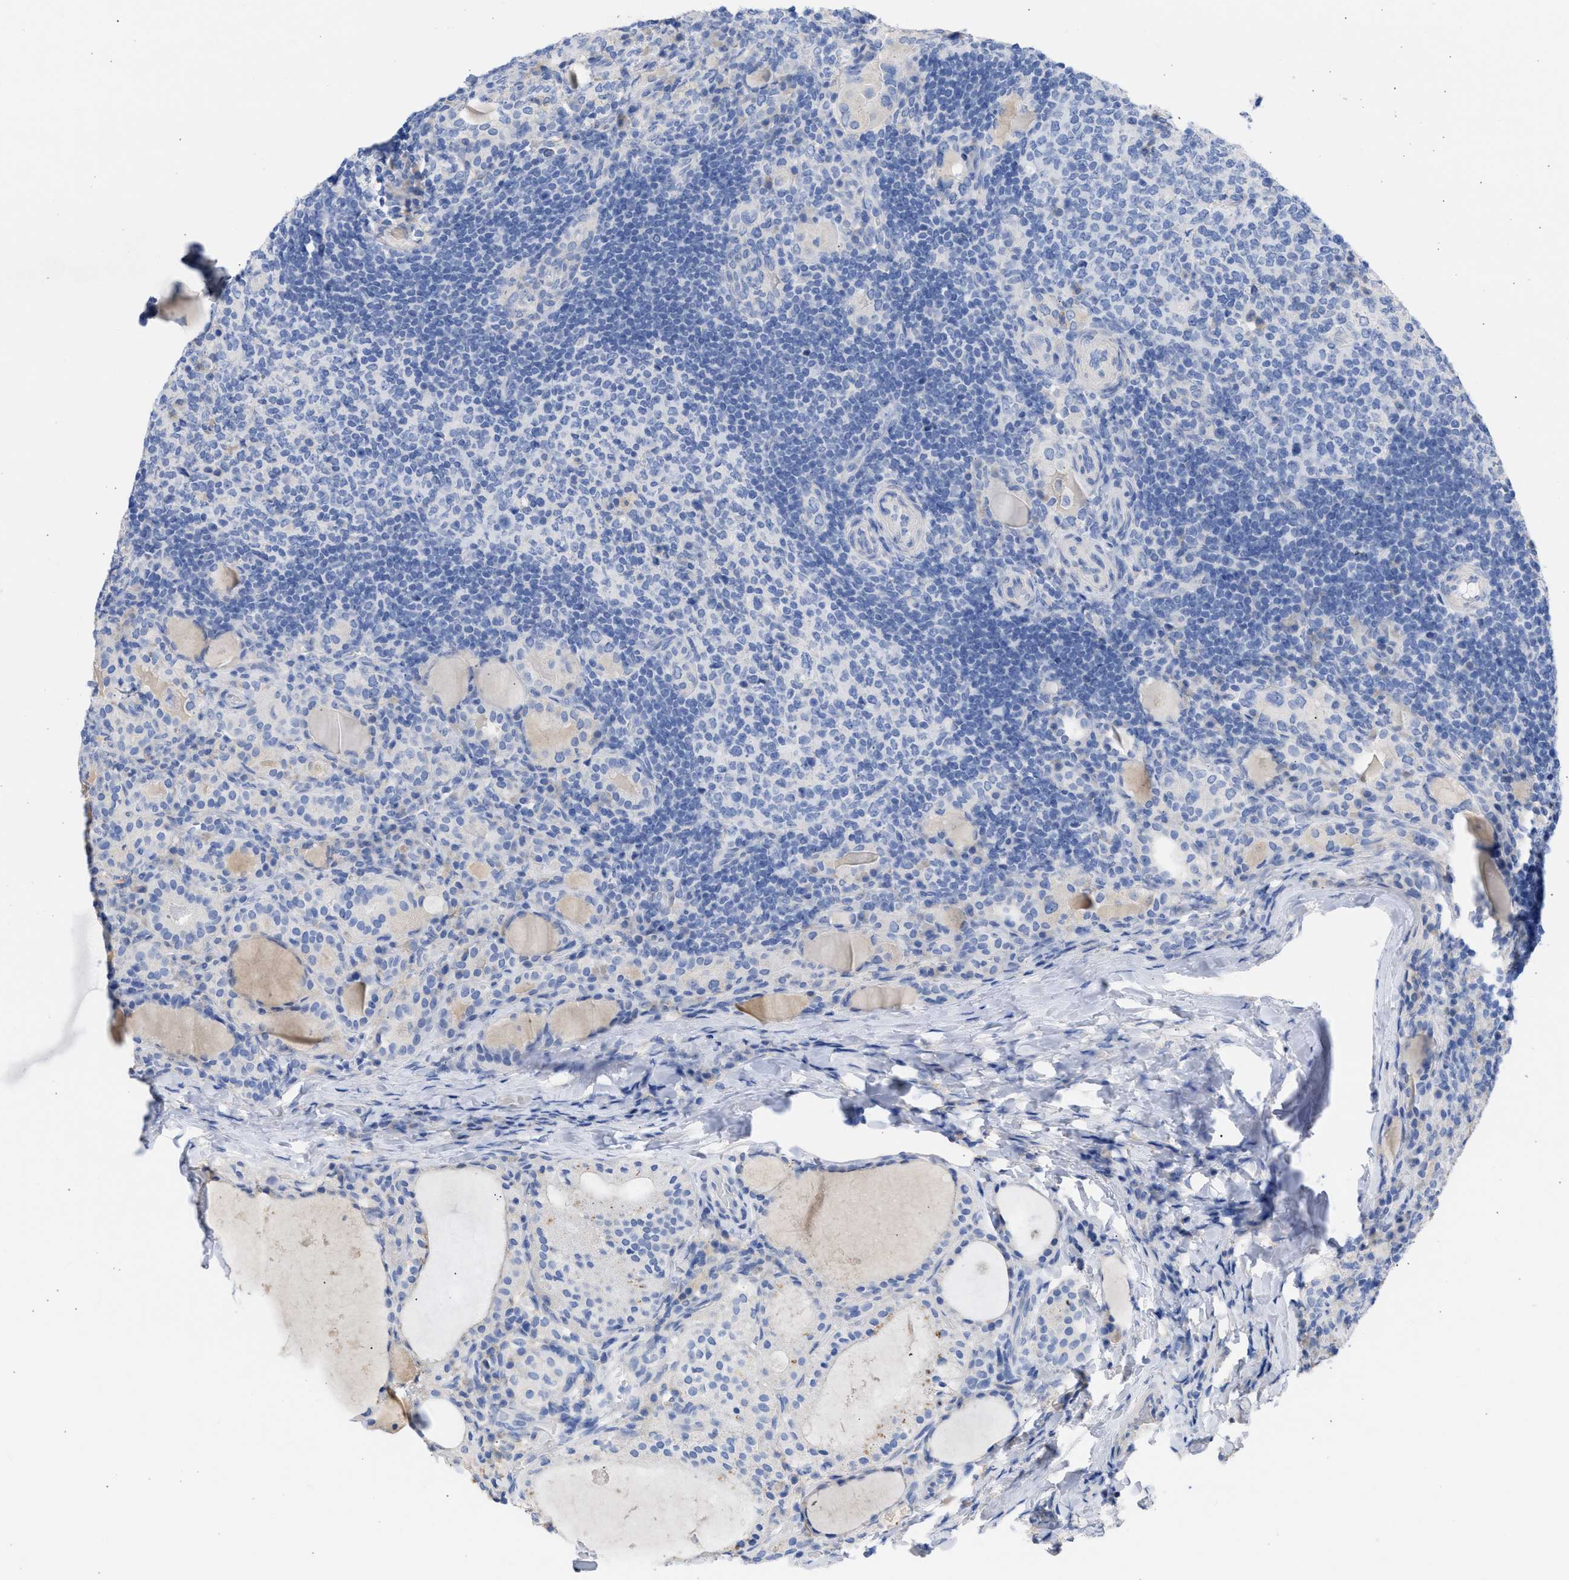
{"staining": {"intensity": "negative", "quantity": "none", "location": "none"}, "tissue": "thyroid cancer", "cell_type": "Tumor cells", "image_type": "cancer", "snomed": [{"axis": "morphology", "description": "Papillary adenocarcinoma, NOS"}, {"axis": "topography", "description": "Thyroid gland"}], "caption": "The micrograph displays no staining of tumor cells in thyroid cancer (papillary adenocarcinoma).", "gene": "RSPH1", "patient": {"sex": "female", "age": 42}}